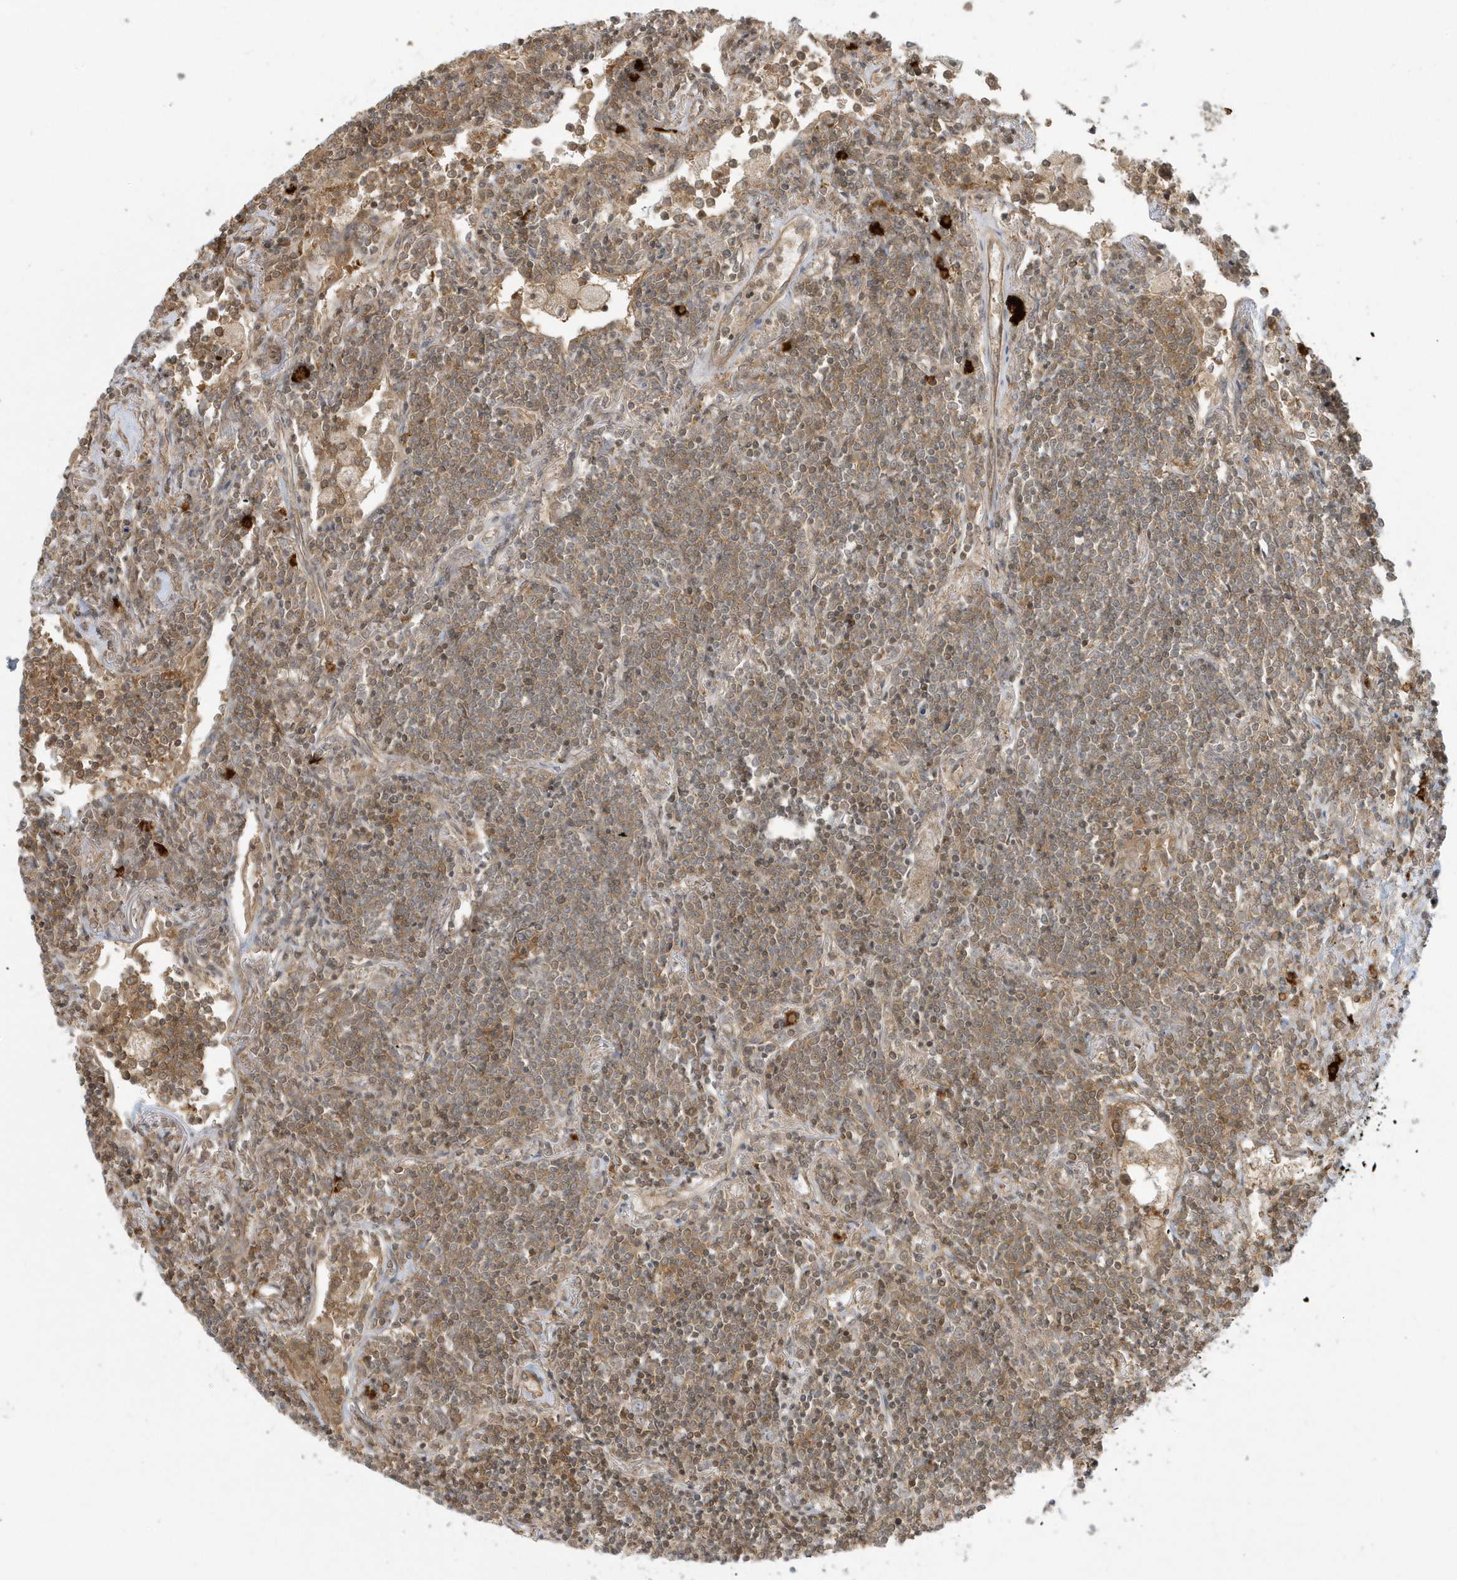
{"staining": {"intensity": "weak", "quantity": "25%-75%", "location": "cytoplasmic/membranous,nuclear"}, "tissue": "lymphoma", "cell_type": "Tumor cells", "image_type": "cancer", "snomed": [{"axis": "morphology", "description": "Malignant lymphoma, non-Hodgkin's type, Low grade"}, {"axis": "topography", "description": "Lung"}], "caption": "IHC histopathology image of lymphoma stained for a protein (brown), which demonstrates low levels of weak cytoplasmic/membranous and nuclear staining in approximately 25%-75% of tumor cells.", "gene": "PPP1R7", "patient": {"sex": "female", "age": 71}}